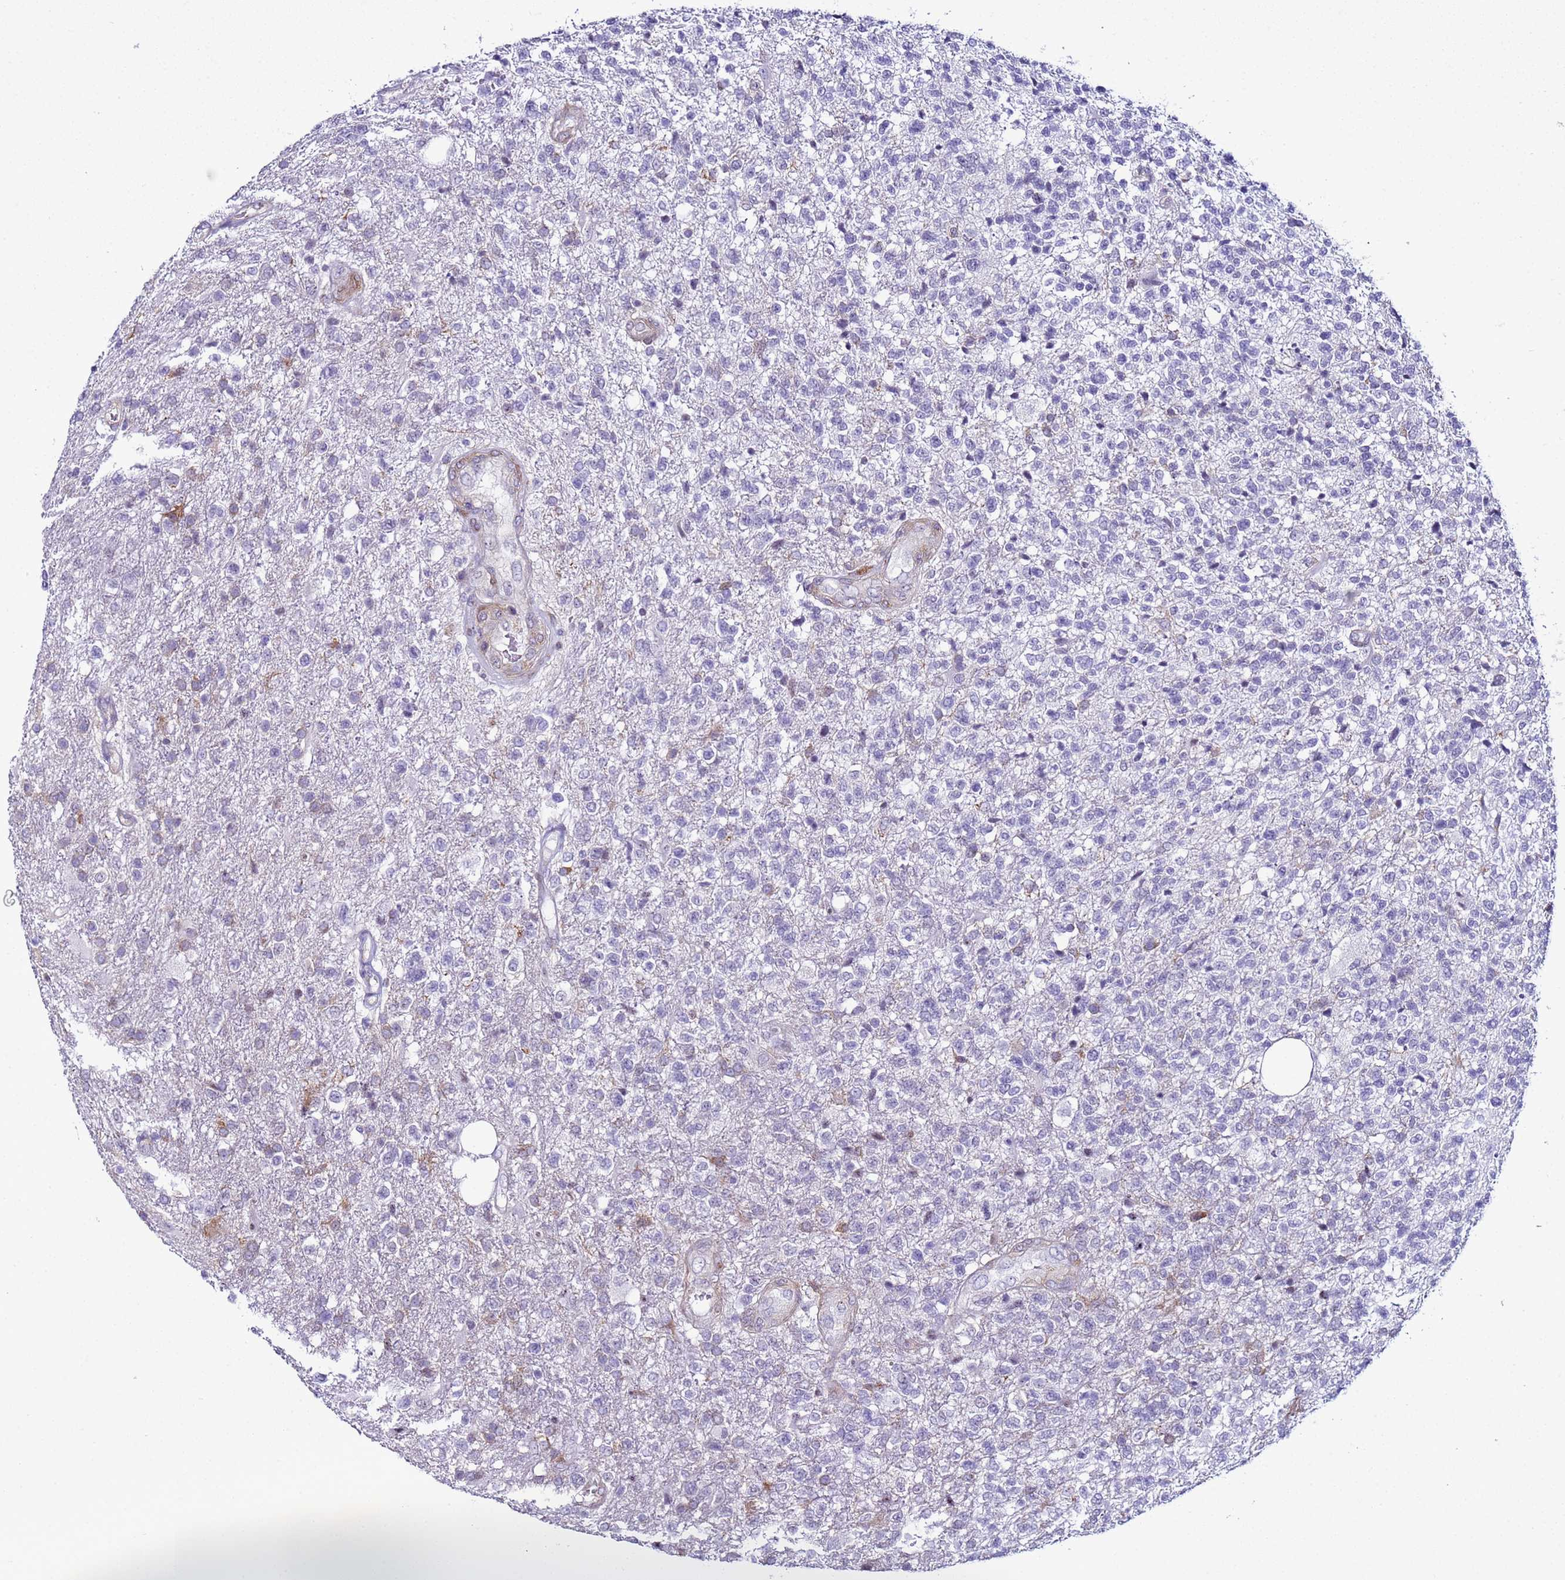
{"staining": {"intensity": "negative", "quantity": "none", "location": "none"}, "tissue": "glioma", "cell_type": "Tumor cells", "image_type": "cancer", "snomed": [{"axis": "morphology", "description": "Glioma, malignant, High grade"}, {"axis": "topography", "description": "Brain"}], "caption": "The immunohistochemistry (IHC) photomicrograph has no significant staining in tumor cells of glioma tissue. (DAB immunohistochemistry (IHC), high magnification).", "gene": "LRRC10B", "patient": {"sex": "male", "age": 56}}